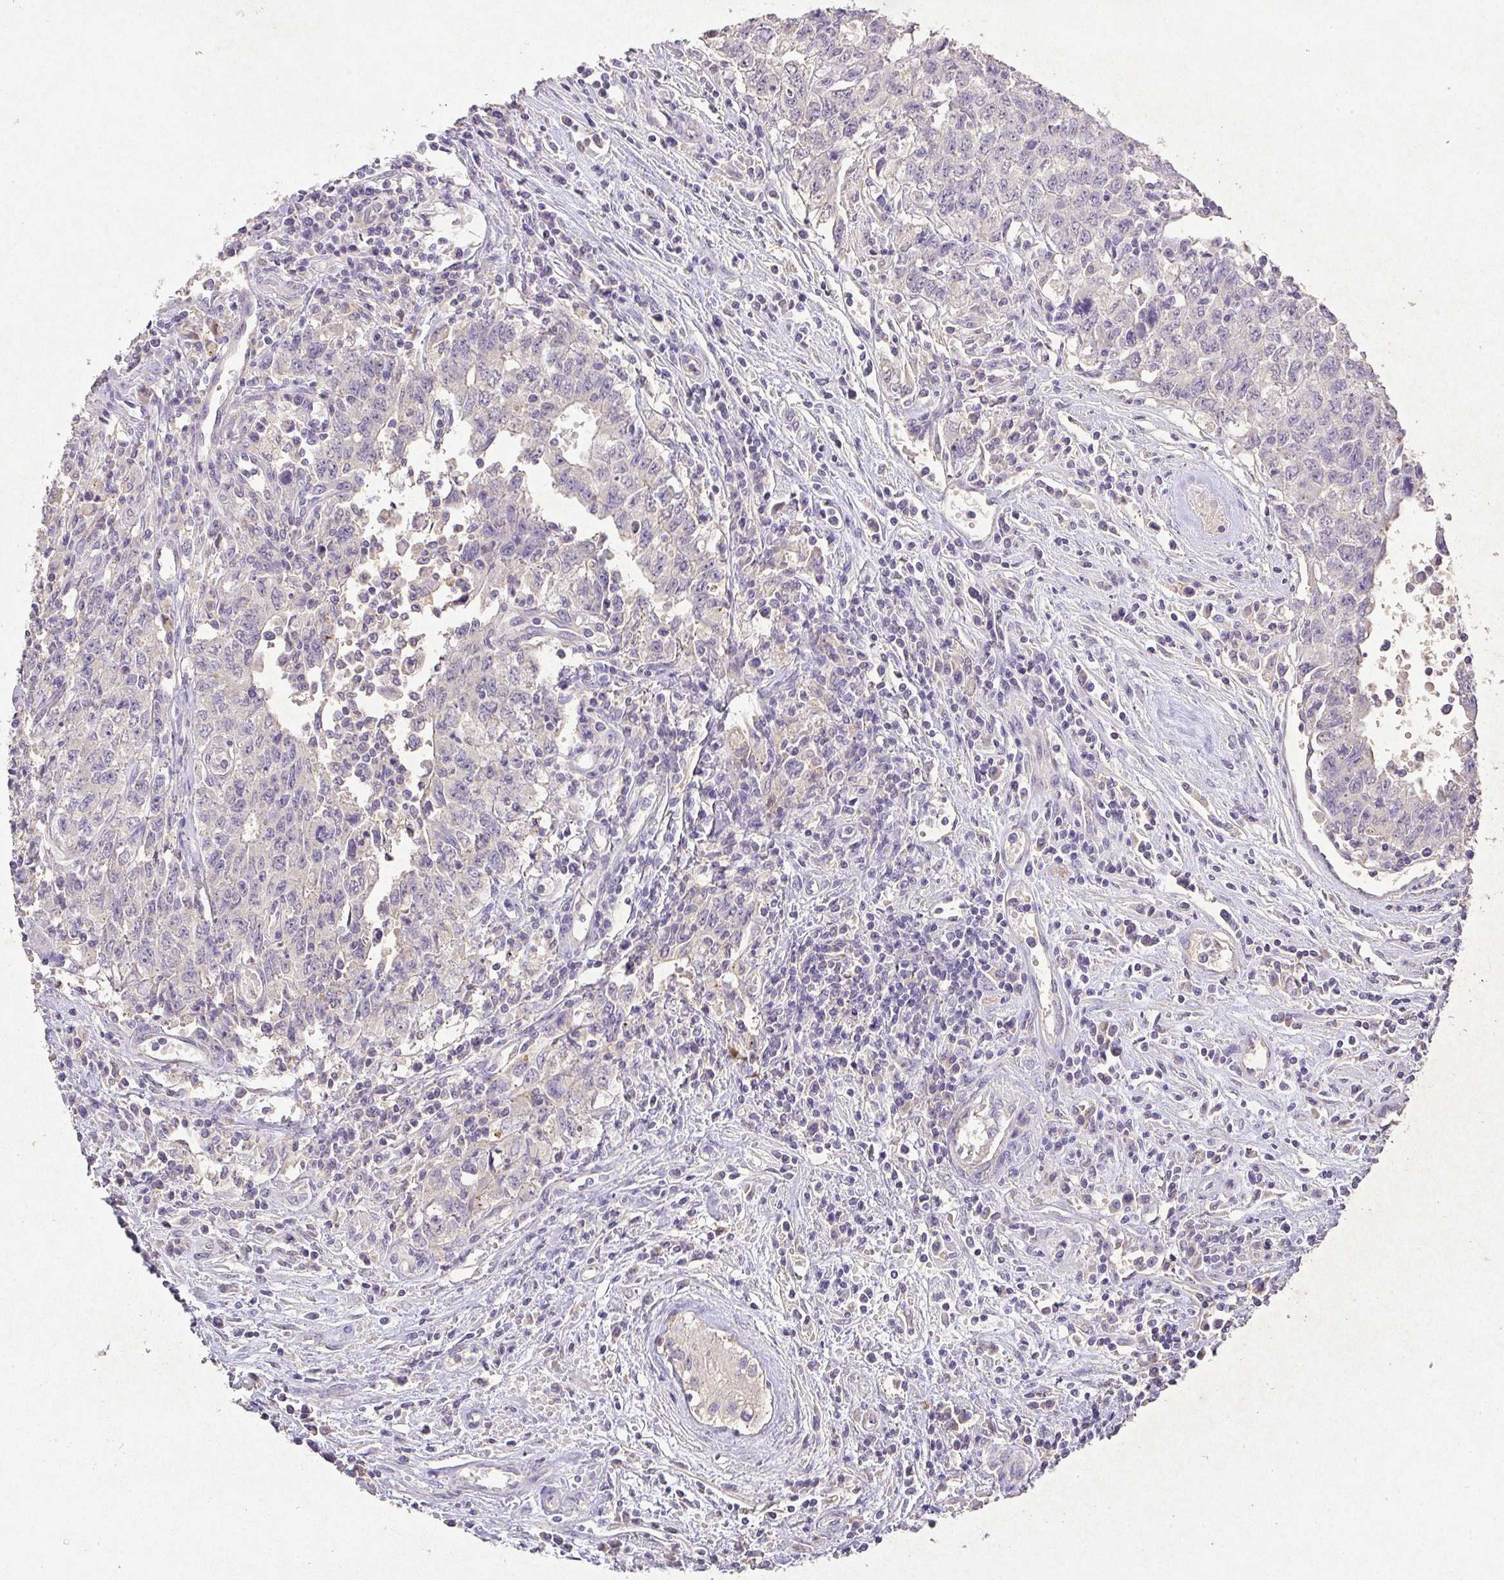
{"staining": {"intensity": "negative", "quantity": "none", "location": "none"}, "tissue": "testis cancer", "cell_type": "Tumor cells", "image_type": "cancer", "snomed": [{"axis": "morphology", "description": "Carcinoma, Embryonal, NOS"}, {"axis": "topography", "description": "Testis"}], "caption": "Immunohistochemistry histopathology image of testis cancer stained for a protein (brown), which displays no positivity in tumor cells.", "gene": "RPS2", "patient": {"sex": "male", "age": 34}}